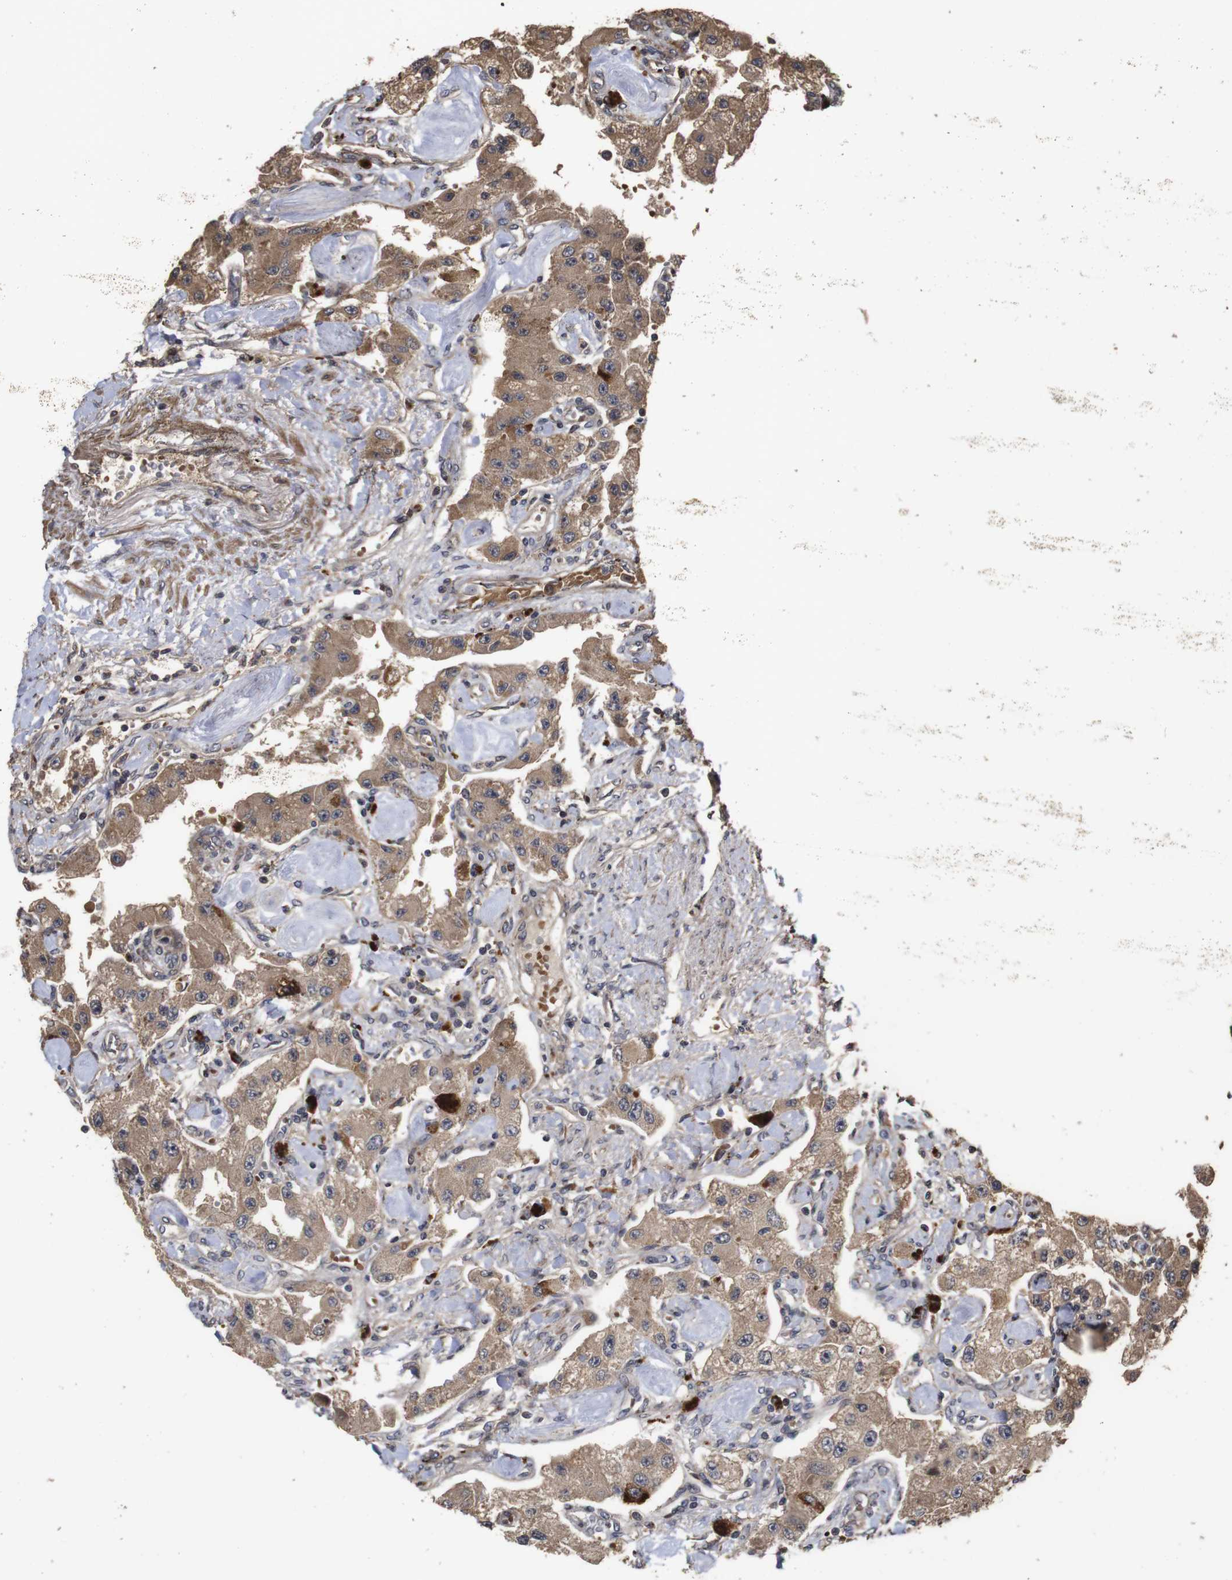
{"staining": {"intensity": "moderate", "quantity": ">75%", "location": "cytoplasmic/membranous"}, "tissue": "carcinoid", "cell_type": "Tumor cells", "image_type": "cancer", "snomed": [{"axis": "morphology", "description": "Carcinoid, malignant, NOS"}, {"axis": "topography", "description": "Pancreas"}], "caption": "Protein staining by immunohistochemistry reveals moderate cytoplasmic/membranous staining in about >75% of tumor cells in carcinoid (malignant).", "gene": "PTPN14", "patient": {"sex": "male", "age": 41}}